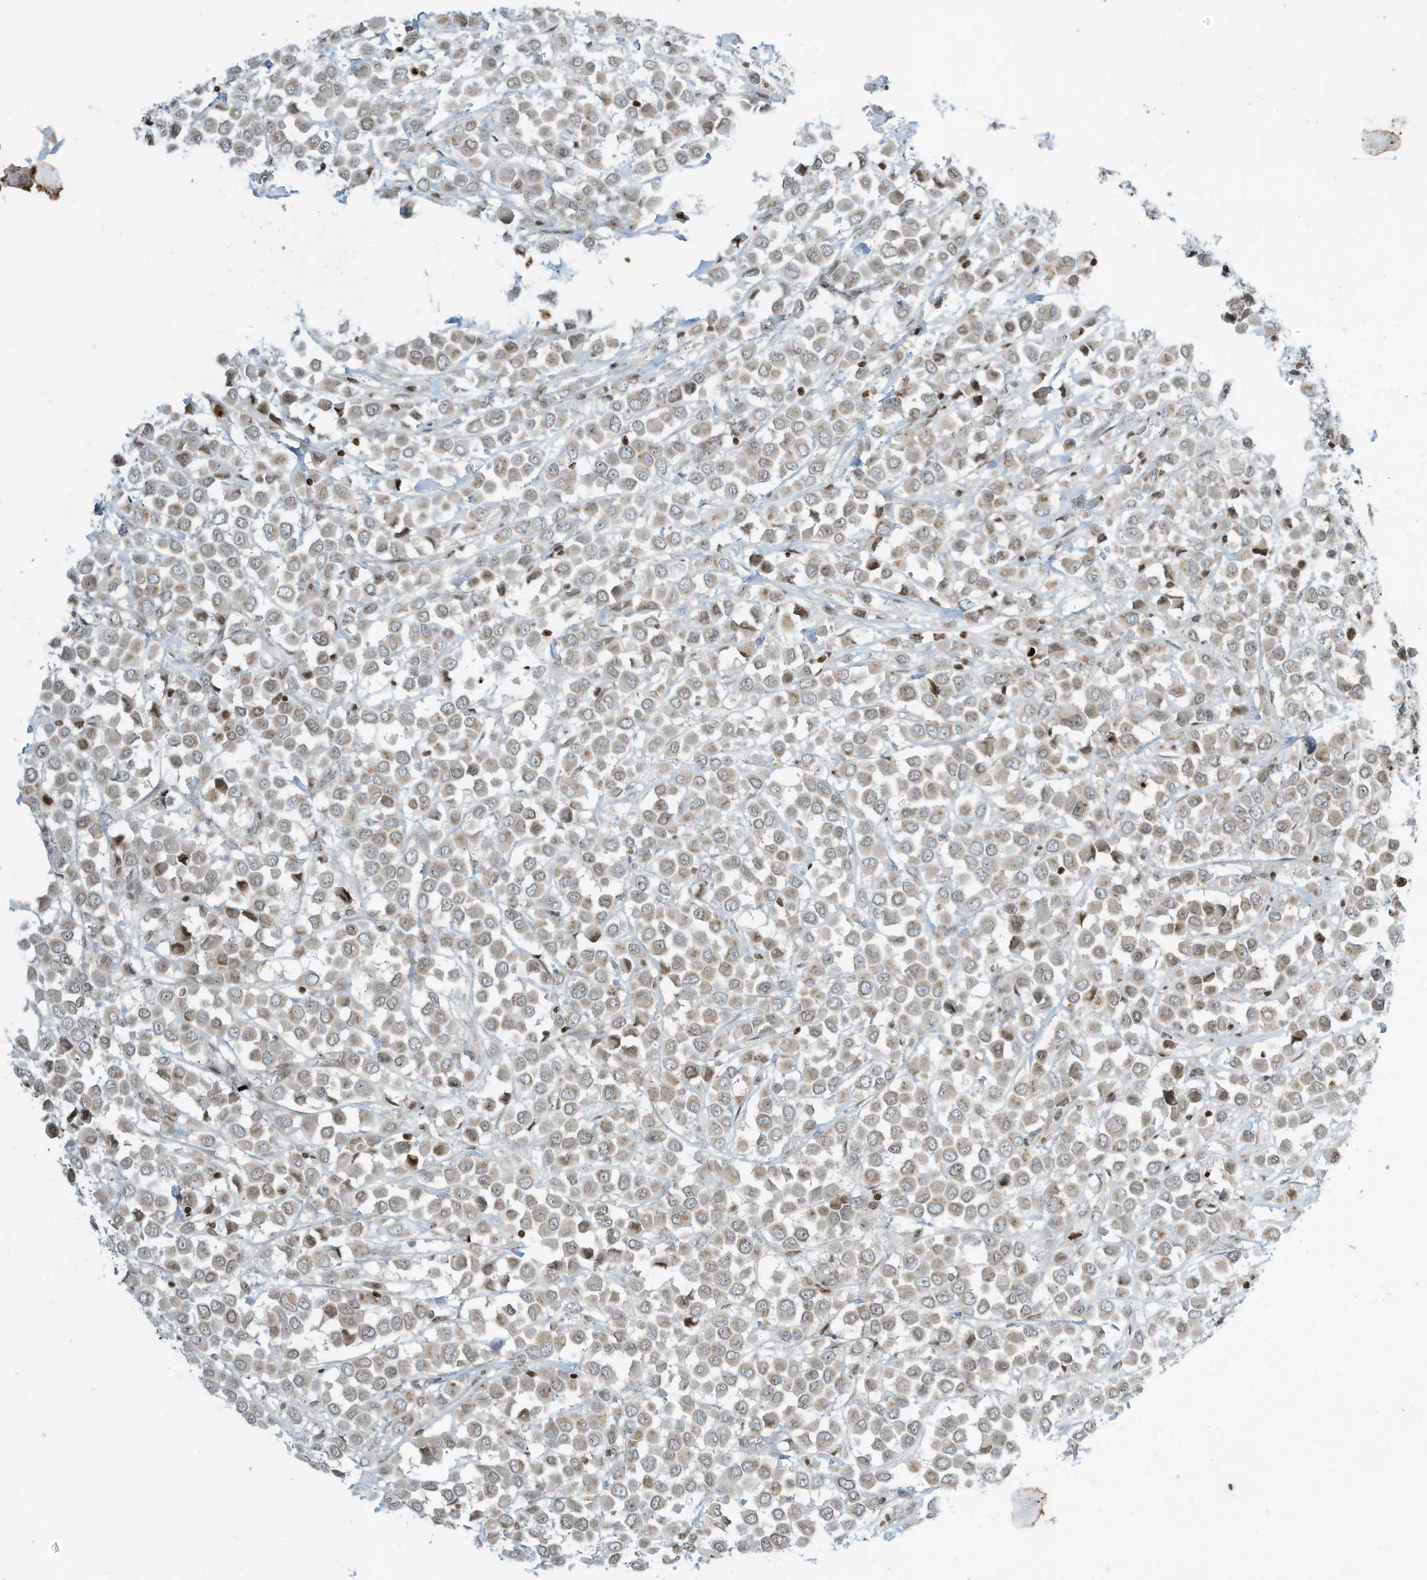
{"staining": {"intensity": "weak", "quantity": "<25%", "location": "cytoplasmic/membranous"}, "tissue": "breast cancer", "cell_type": "Tumor cells", "image_type": "cancer", "snomed": [{"axis": "morphology", "description": "Duct carcinoma"}, {"axis": "topography", "description": "Breast"}], "caption": "IHC photomicrograph of neoplastic tissue: human breast infiltrating ductal carcinoma stained with DAB (3,3'-diaminobenzidine) reveals no significant protein expression in tumor cells. (DAB (3,3'-diaminobenzidine) immunohistochemistry (IHC), high magnification).", "gene": "ADI1", "patient": {"sex": "female", "age": 61}}